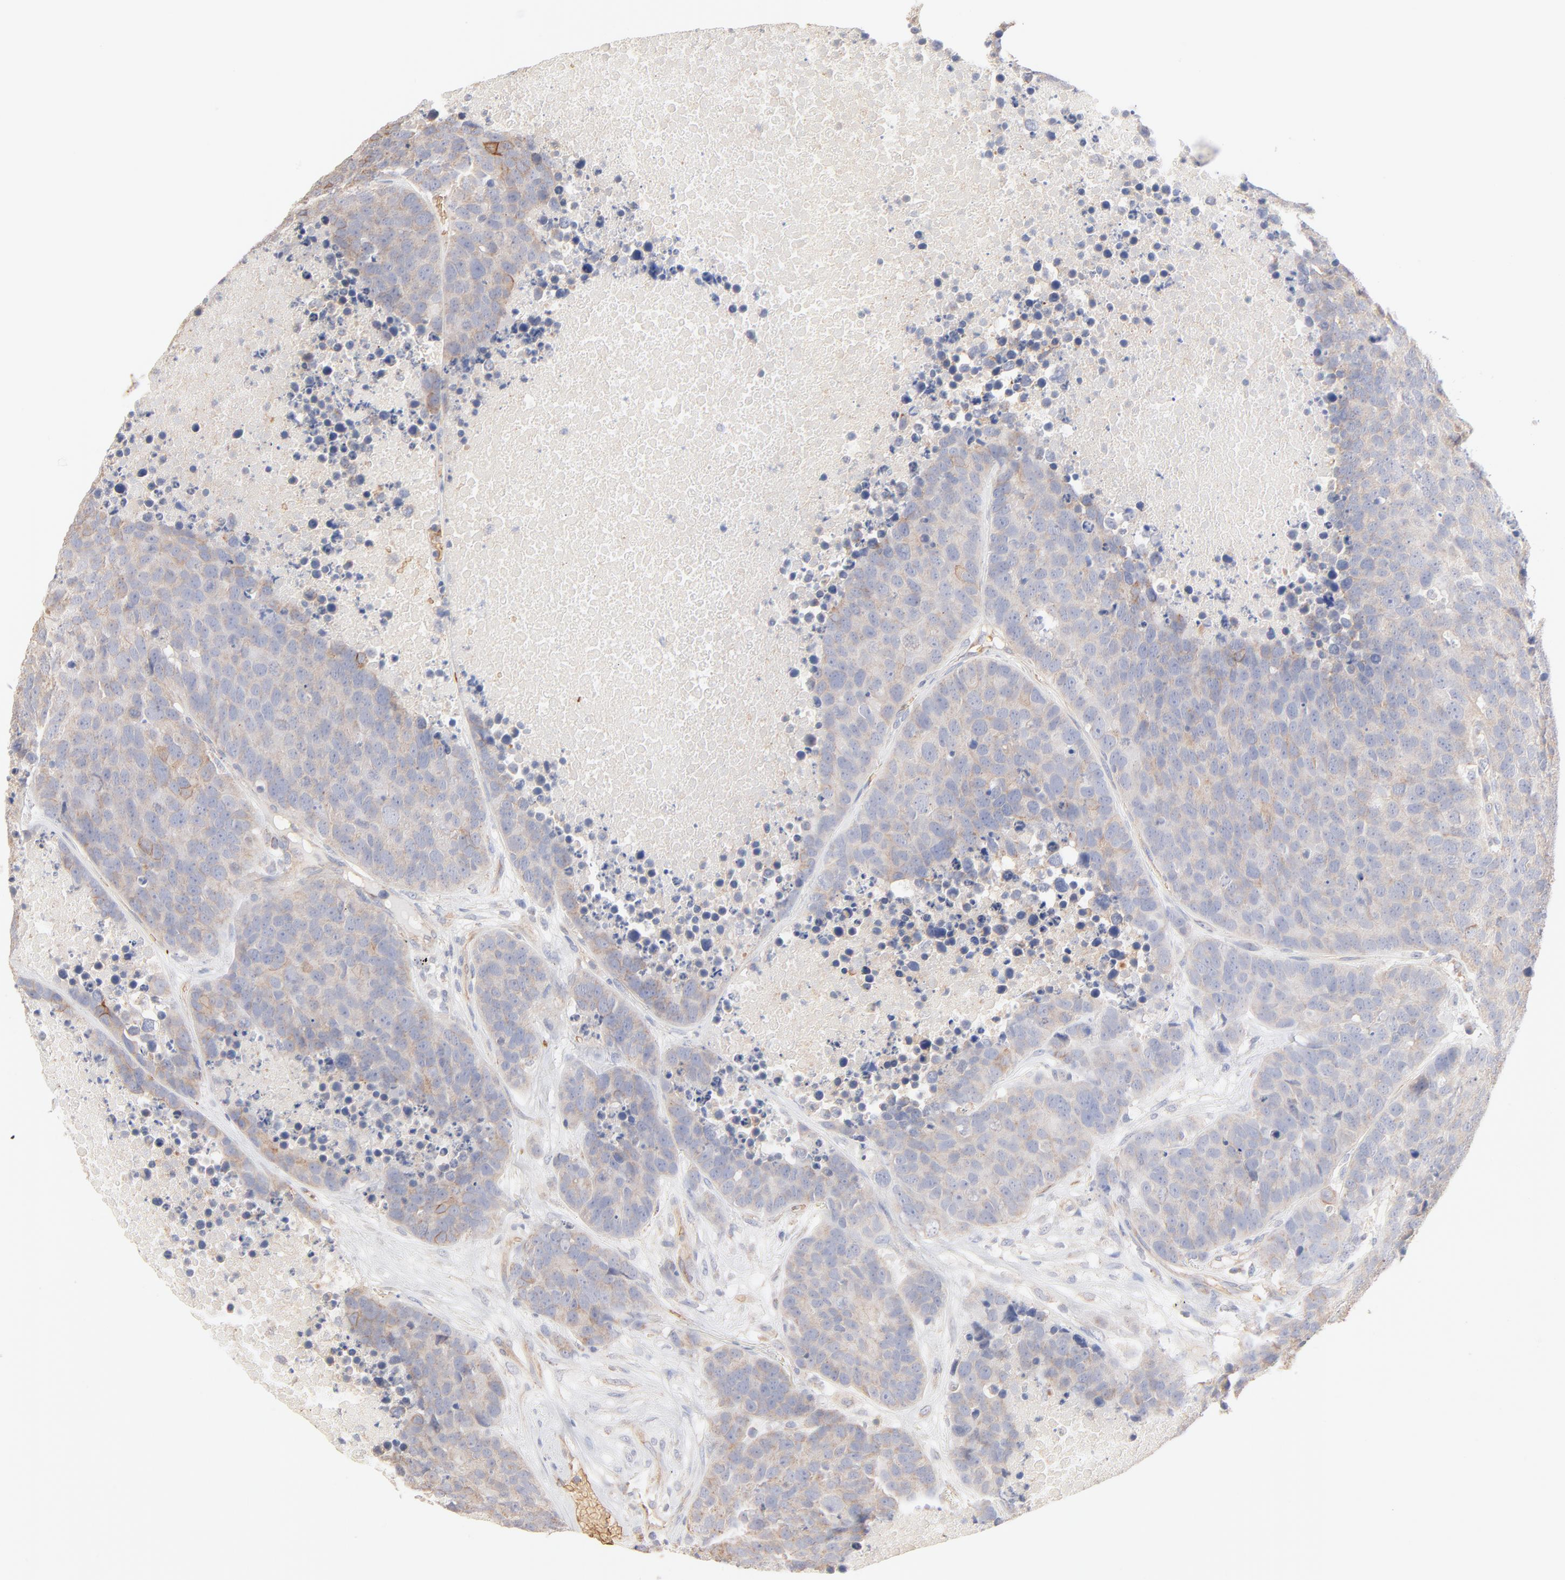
{"staining": {"intensity": "negative", "quantity": "none", "location": "none"}, "tissue": "carcinoid", "cell_type": "Tumor cells", "image_type": "cancer", "snomed": [{"axis": "morphology", "description": "Carcinoid, malignant, NOS"}, {"axis": "topography", "description": "Lung"}], "caption": "IHC histopathology image of malignant carcinoid stained for a protein (brown), which shows no staining in tumor cells.", "gene": "SPTB", "patient": {"sex": "male", "age": 60}}